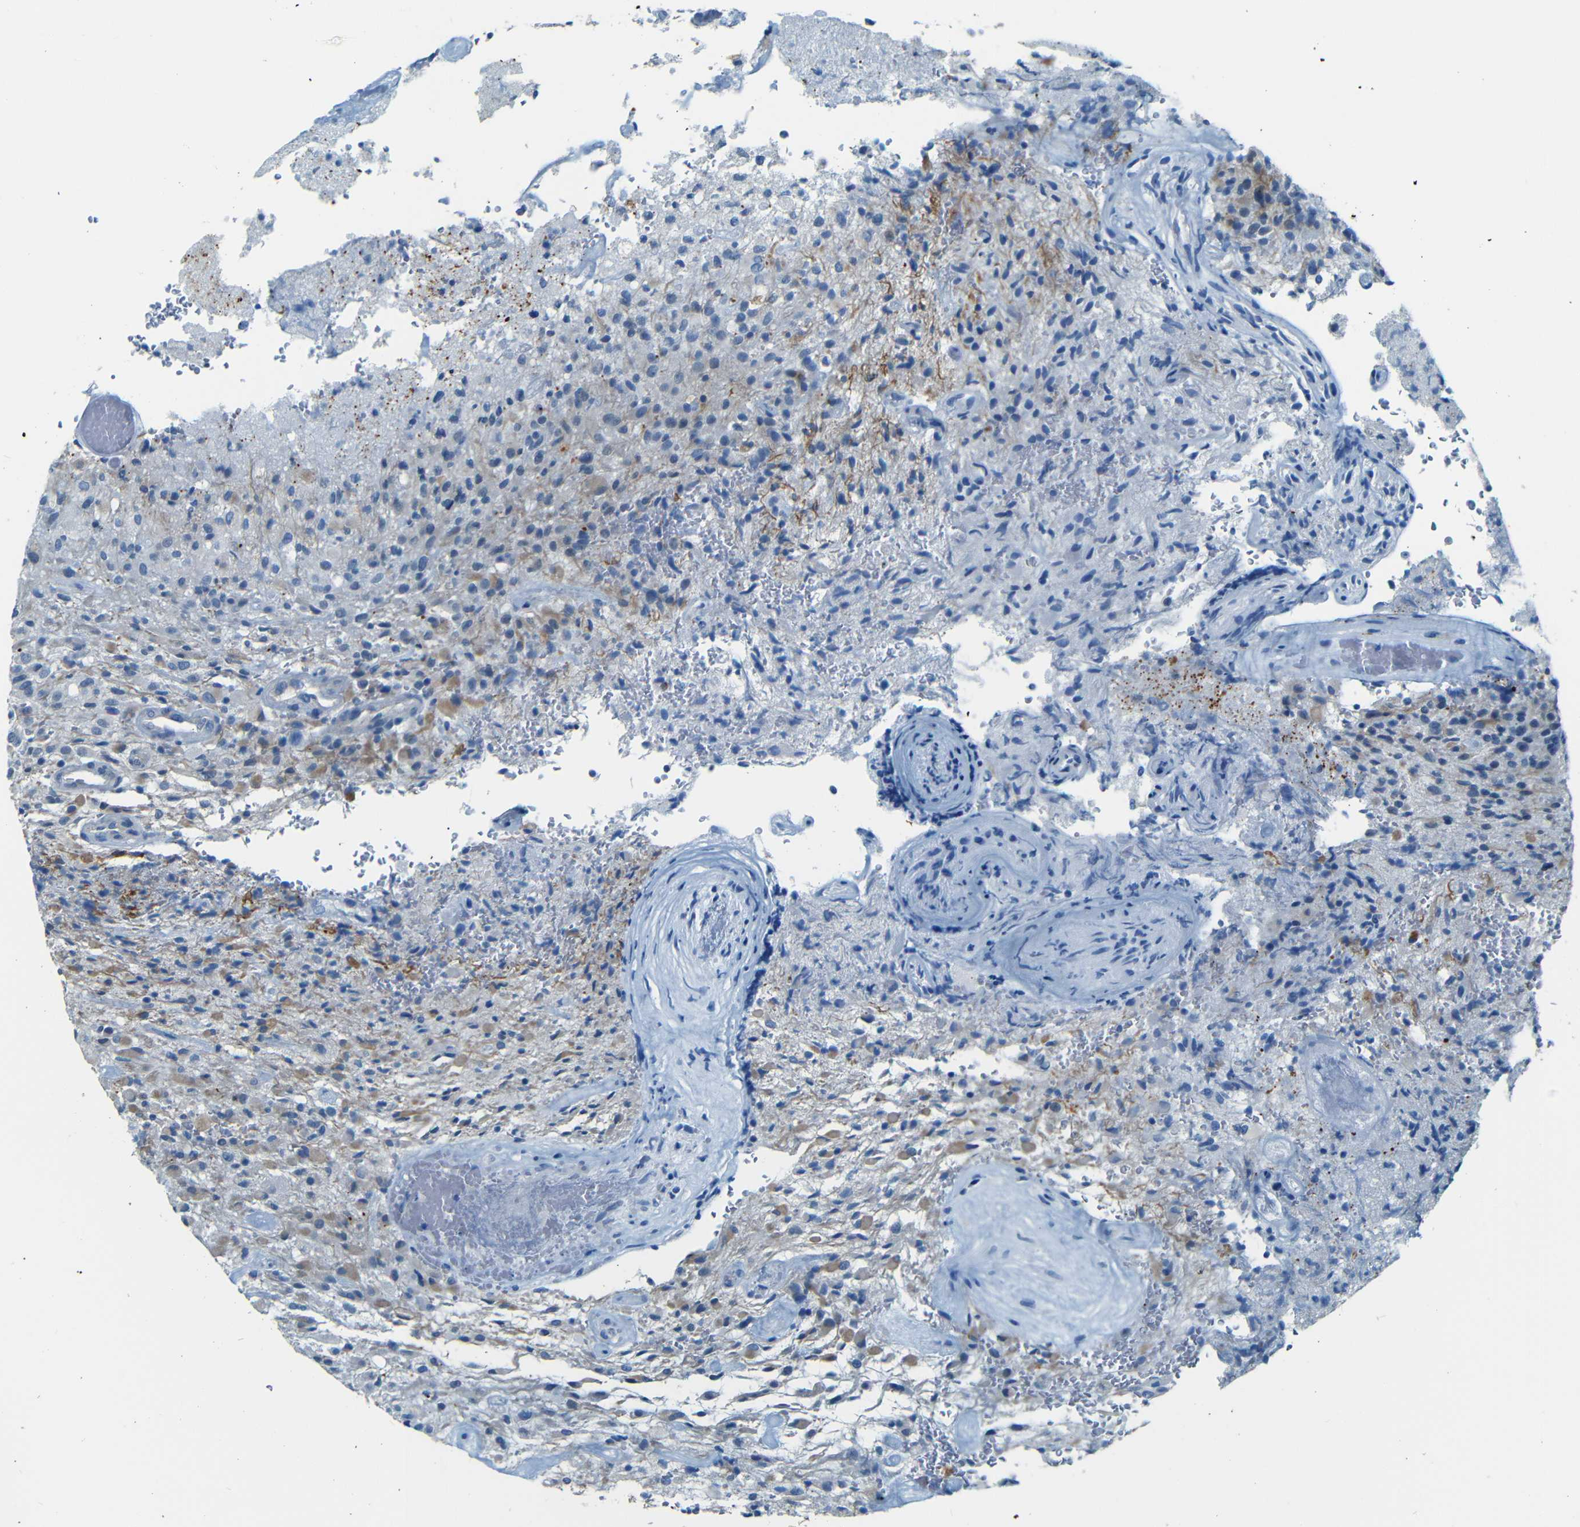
{"staining": {"intensity": "moderate", "quantity": "<25%", "location": "cytoplasmic/membranous"}, "tissue": "glioma", "cell_type": "Tumor cells", "image_type": "cancer", "snomed": [{"axis": "morphology", "description": "Glioma, malignant, High grade"}, {"axis": "topography", "description": "Brain"}], "caption": "Human glioma stained with a protein marker exhibits moderate staining in tumor cells.", "gene": "ZMAT1", "patient": {"sex": "male", "age": 71}}